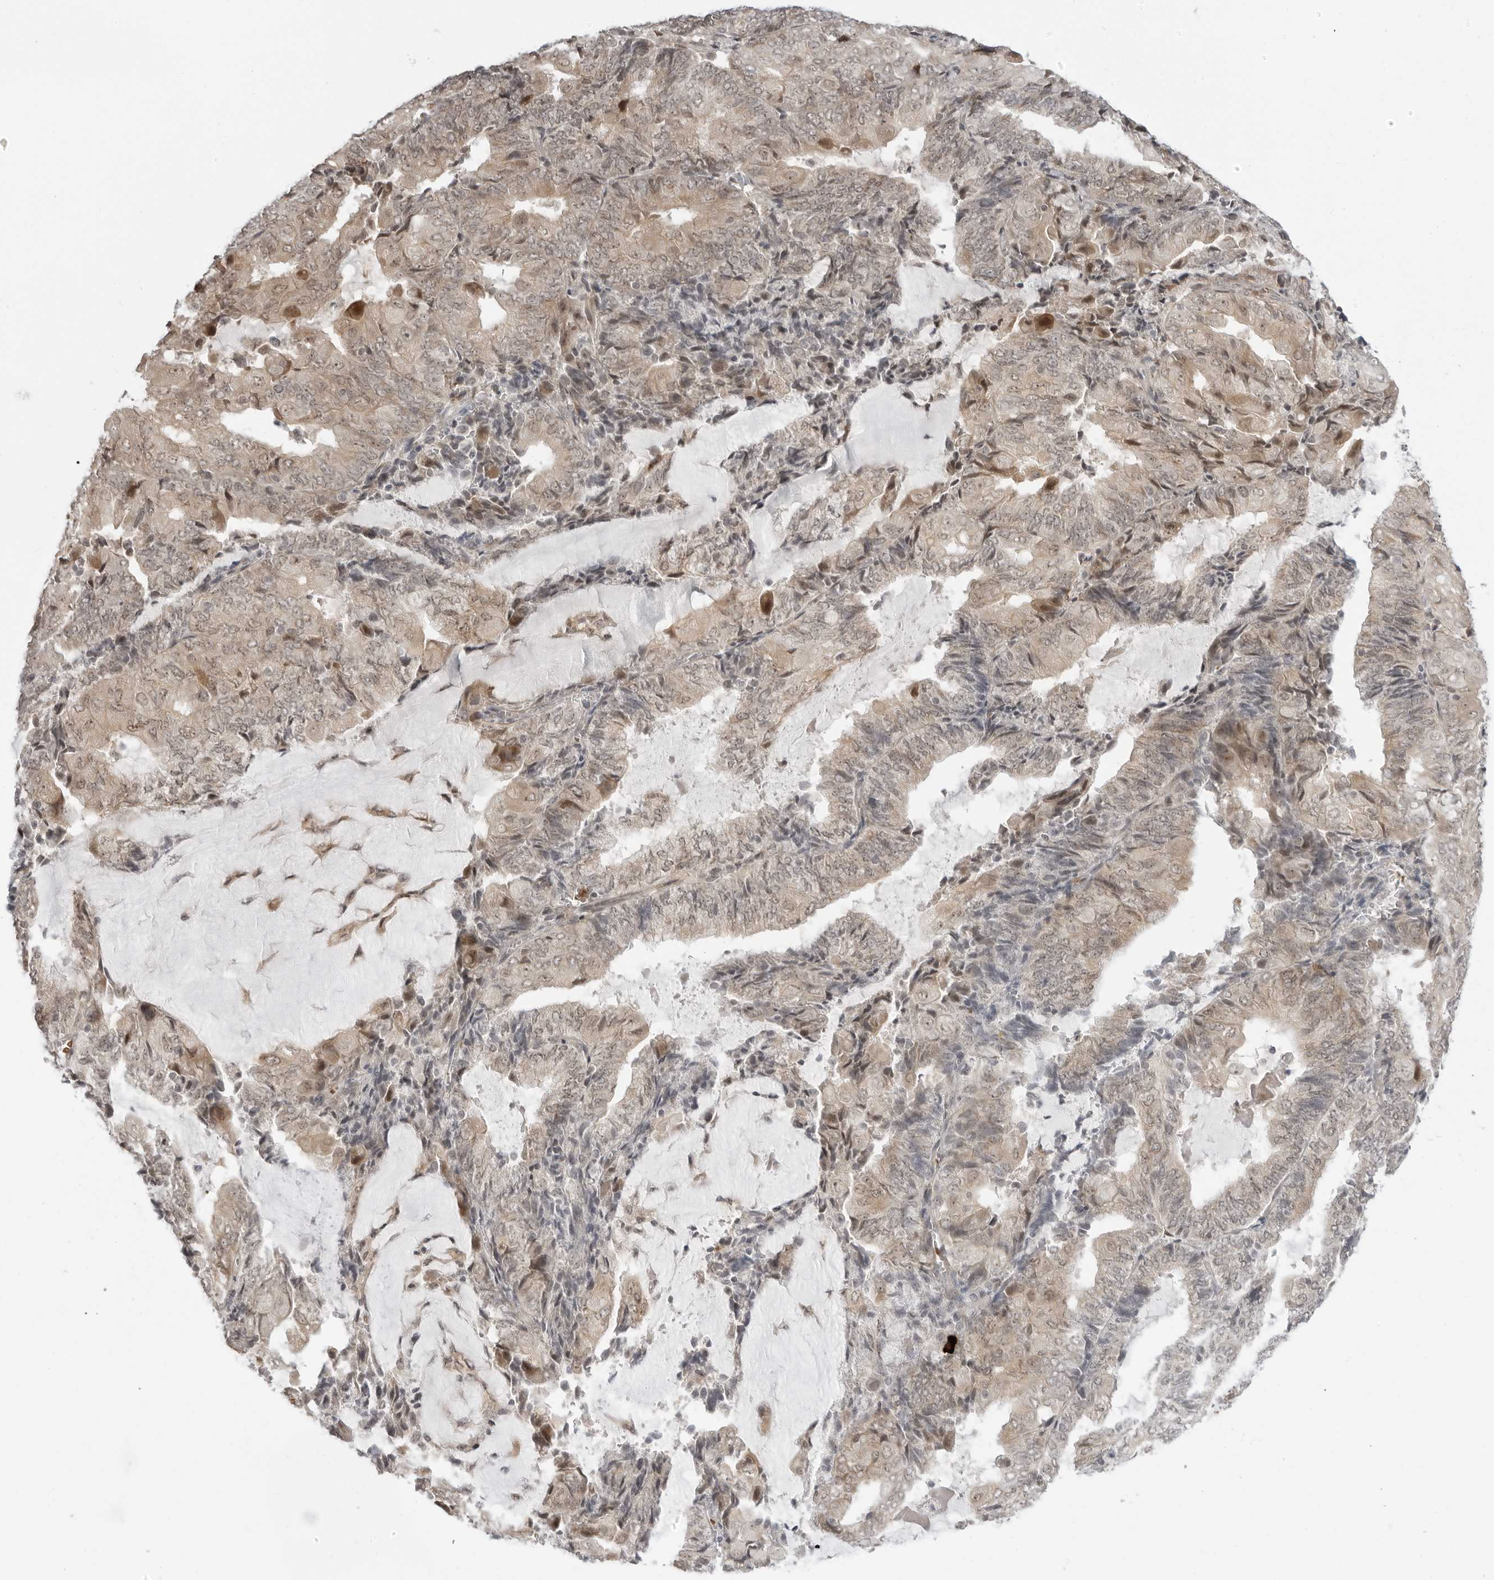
{"staining": {"intensity": "weak", "quantity": "25%-75%", "location": "cytoplasmic/membranous,nuclear"}, "tissue": "endometrial cancer", "cell_type": "Tumor cells", "image_type": "cancer", "snomed": [{"axis": "morphology", "description": "Adenocarcinoma, NOS"}, {"axis": "topography", "description": "Endometrium"}], "caption": "DAB (3,3'-diaminobenzidine) immunohistochemical staining of endometrial cancer (adenocarcinoma) reveals weak cytoplasmic/membranous and nuclear protein positivity in approximately 25%-75% of tumor cells.", "gene": "SUGCT", "patient": {"sex": "female", "age": 81}}